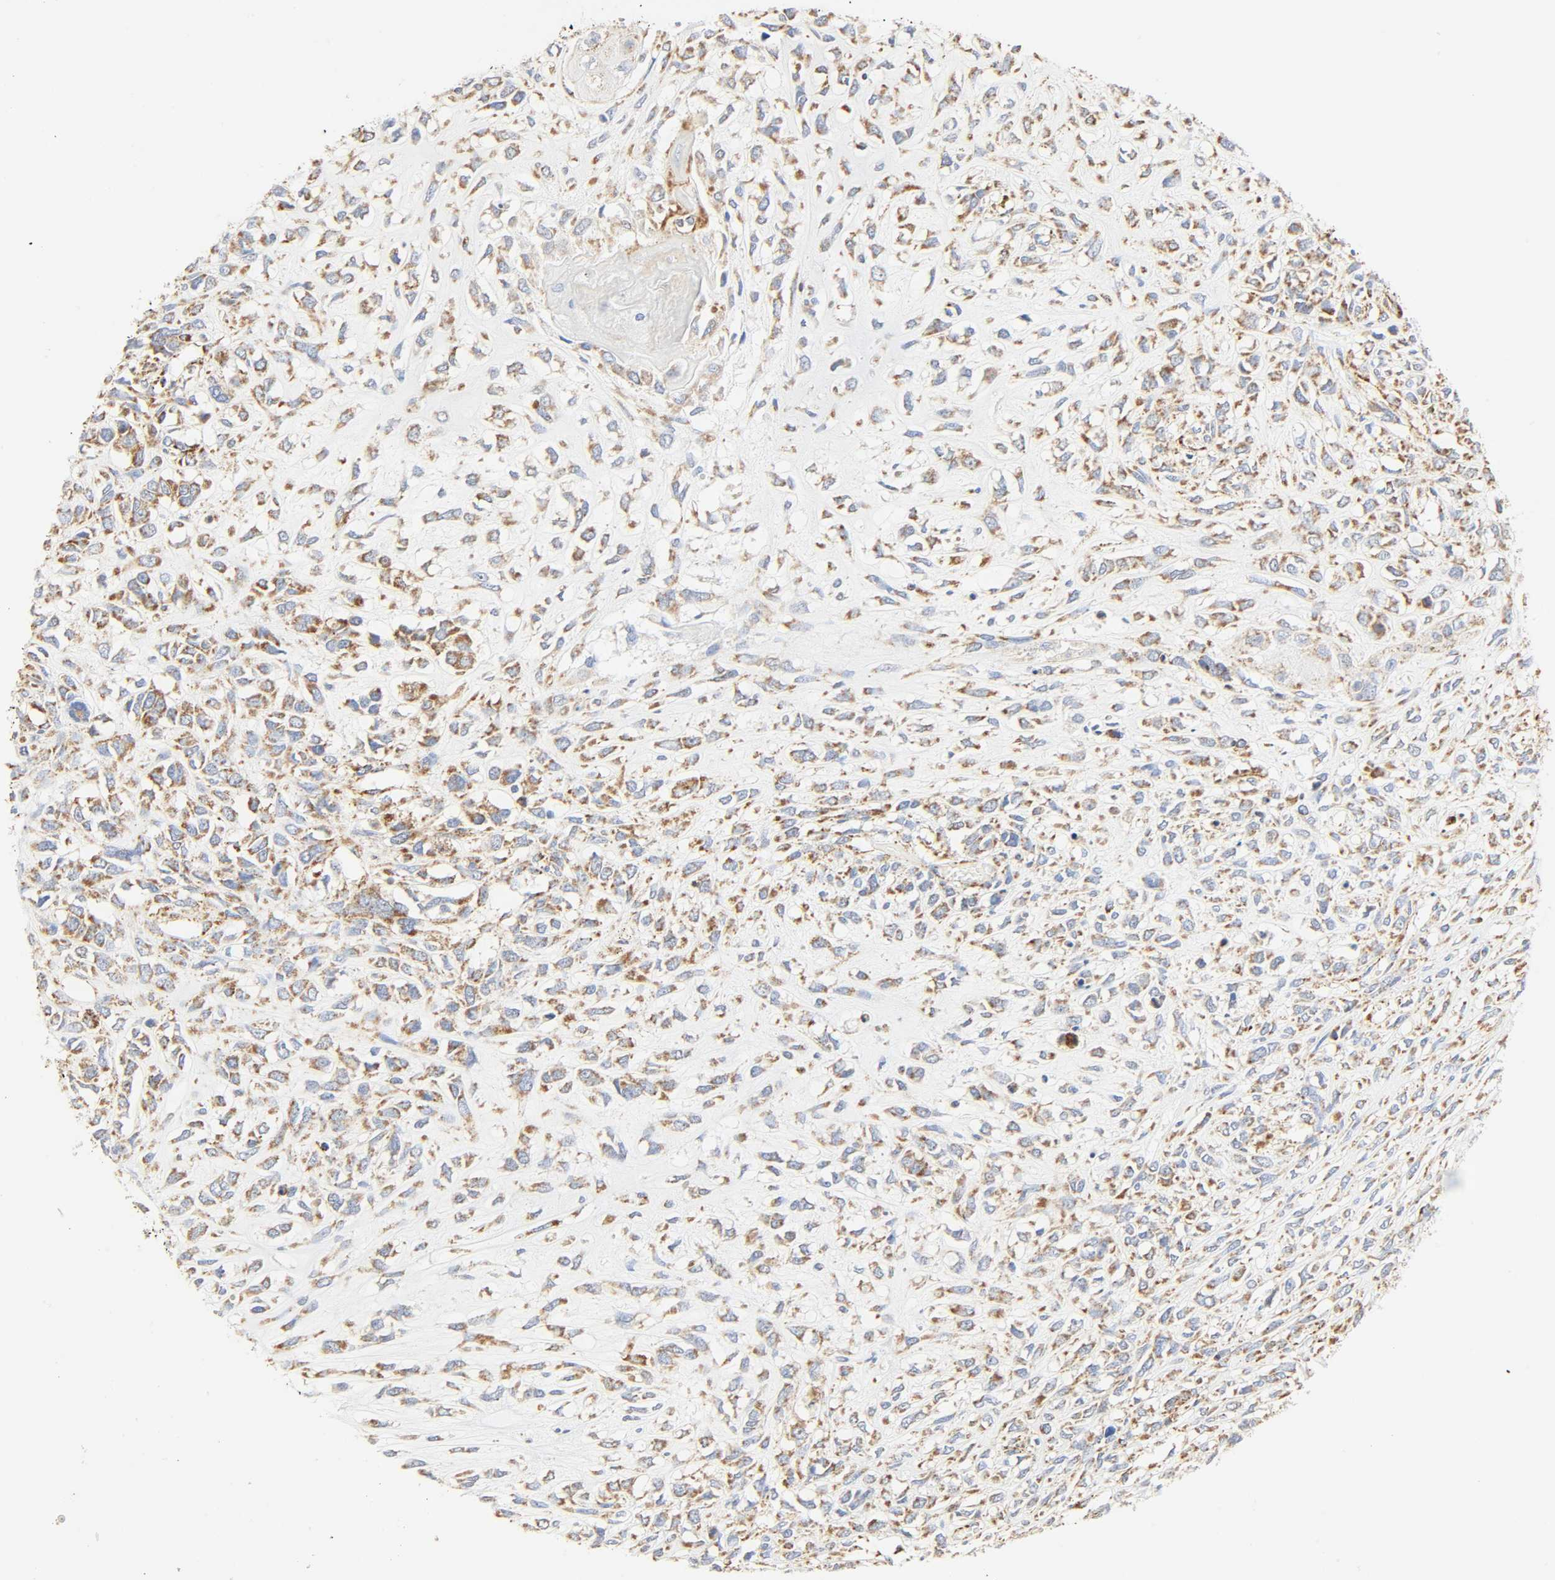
{"staining": {"intensity": "weak", "quantity": ">75%", "location": "cytoplasmic/membranous"}, "tissue": "head and neck cancer", "cell_type": "Tumor cells", "image_type": "cancer", "snomed": [{"axis": "morphology", "description": "Necrosis, NOS"}, {"axis": "morphology", "description": "Neoplasm, malignant, NOS"}, {"axis": "topography", "description": "Salivary gland"}, {"axis": "topography", "description": "Head-Neck"}], "caption": "Immunohistochemical staining of human head and neck cancer (neoplasm (malignant)) exhibits low levels of weak cytoplasmic/membranous protein staining in about >75% of tumor cells.", "gene": "ACAT1", "patient": {"sex": "male", "age": 43}}